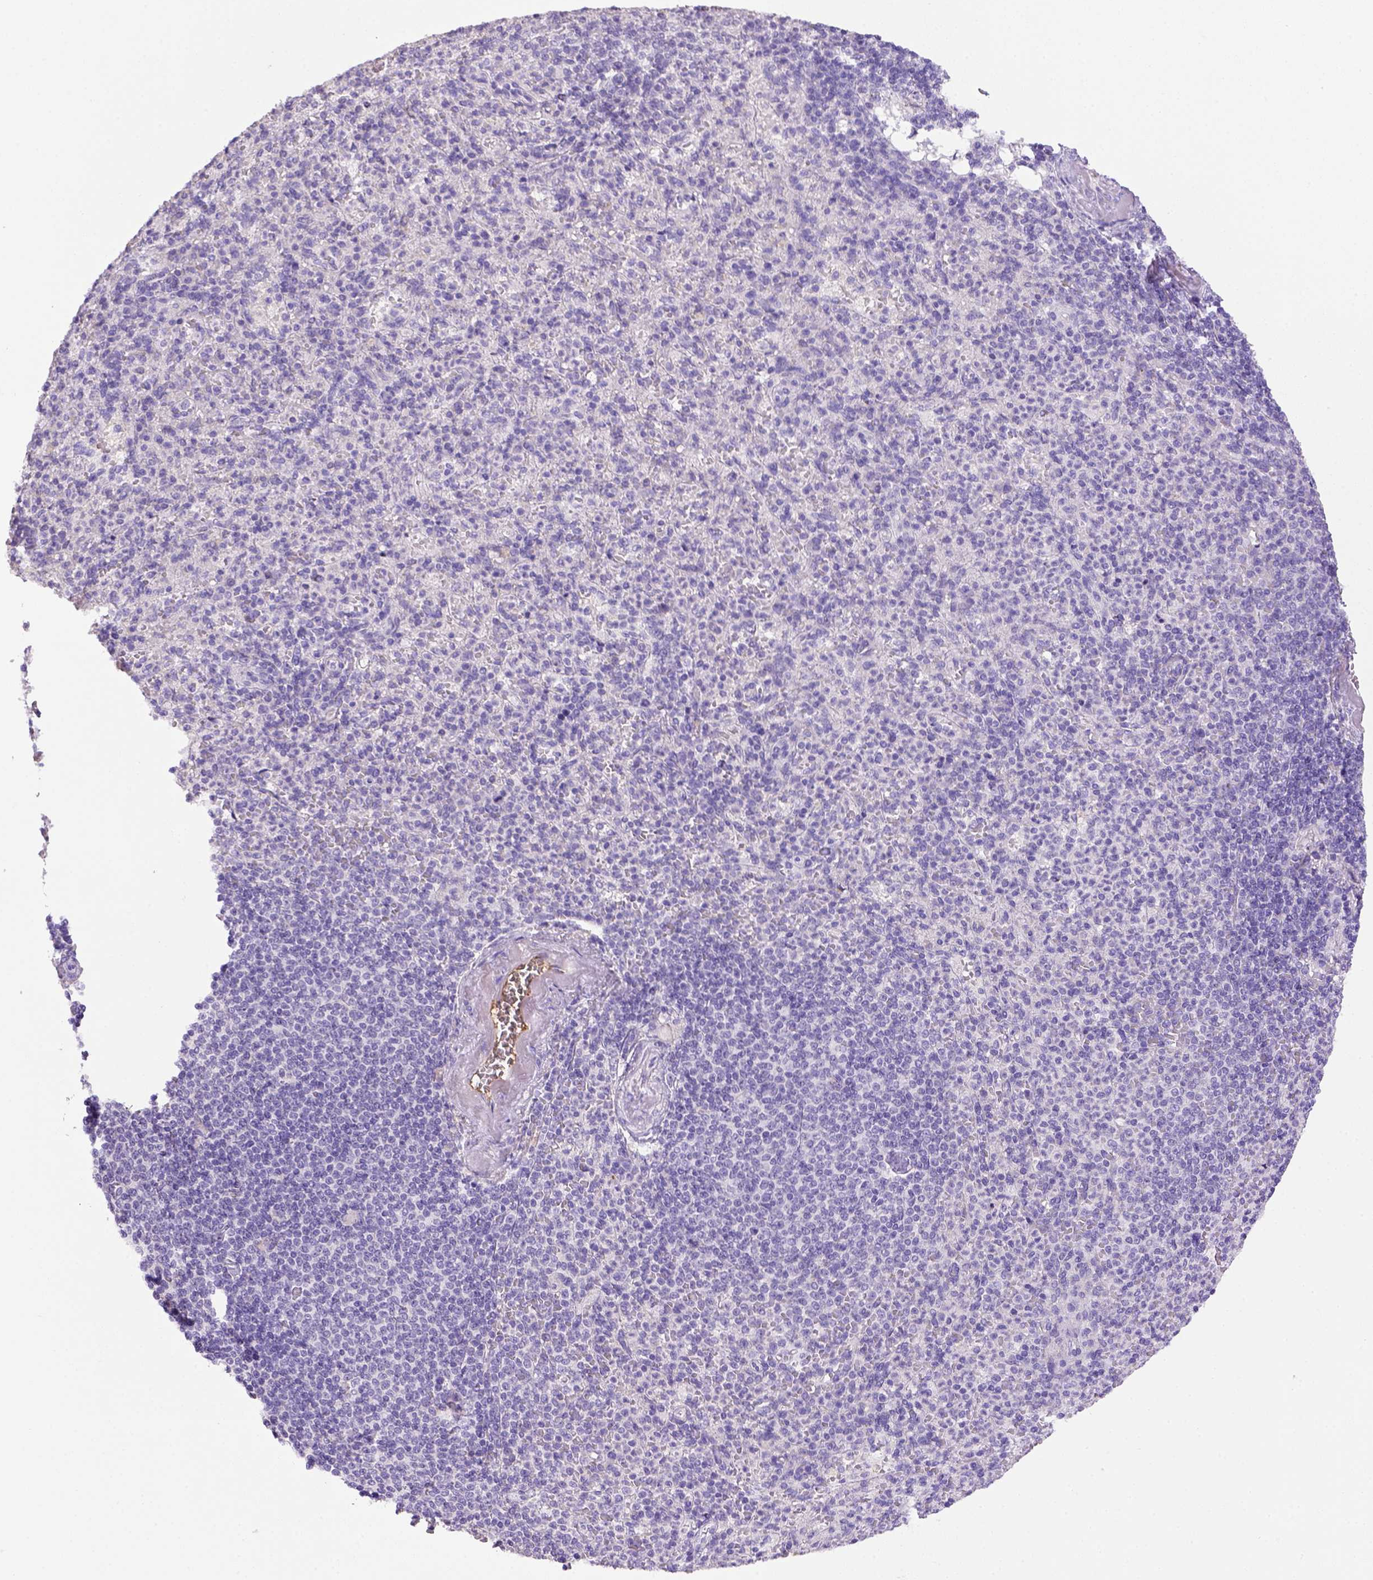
{"staining": {"intensity": "negative", "quantity": "none", "location": "none"}, "tissue": "spleen", "cell_type": "Cells in red pulp", "image_type": "normal", "snomed": [{"axis": "morphology", "description": "Normal tissue, NOS"}, {"axis": "topography", "description": "Spleen"}], "caption": "DAB (3,3'-diaminobenzidine) immunohistochemical staining of unremarkable human spleen demonstrates no significant staining in cells in red pulp. The staining is performed using DAB brown chromogen with nuclei counter-stained in using hematoxylin.", "gene": "ITIH4", "patient": {"sex": "female", "age": 74}}